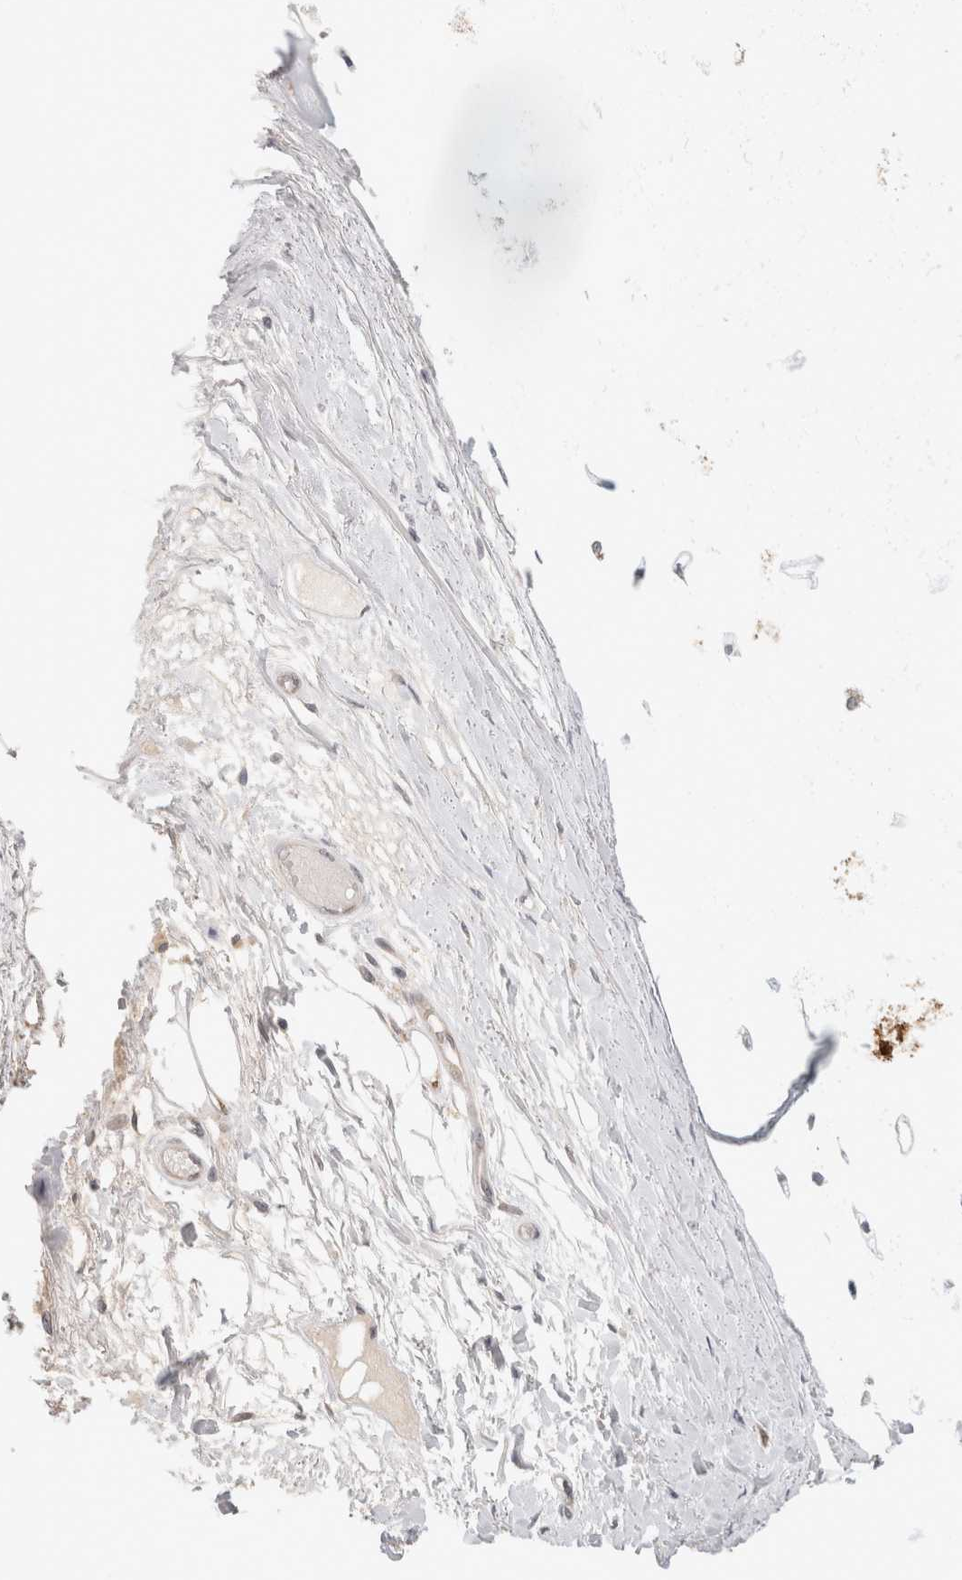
{"staining": {"intensity": "negative", "quantity": "none", "location": "none"}, "tissue": "adipose tissue", "cell_type": "Adipocytes", "image_type": "normal", "snomed": [{"axis": "morphology", "description": "Normal tissue, NOS"}, {"axis": "topography", "description": "Bronchus"}], "caption": "DAB (3,3'-diaminobenzidine) immunohistochemical staining of benign human adipose tissue demonstrates no significant staining in adipocytes.", "gene": "HAVCR2", "patient": {"sex": "male", "age": 66}}